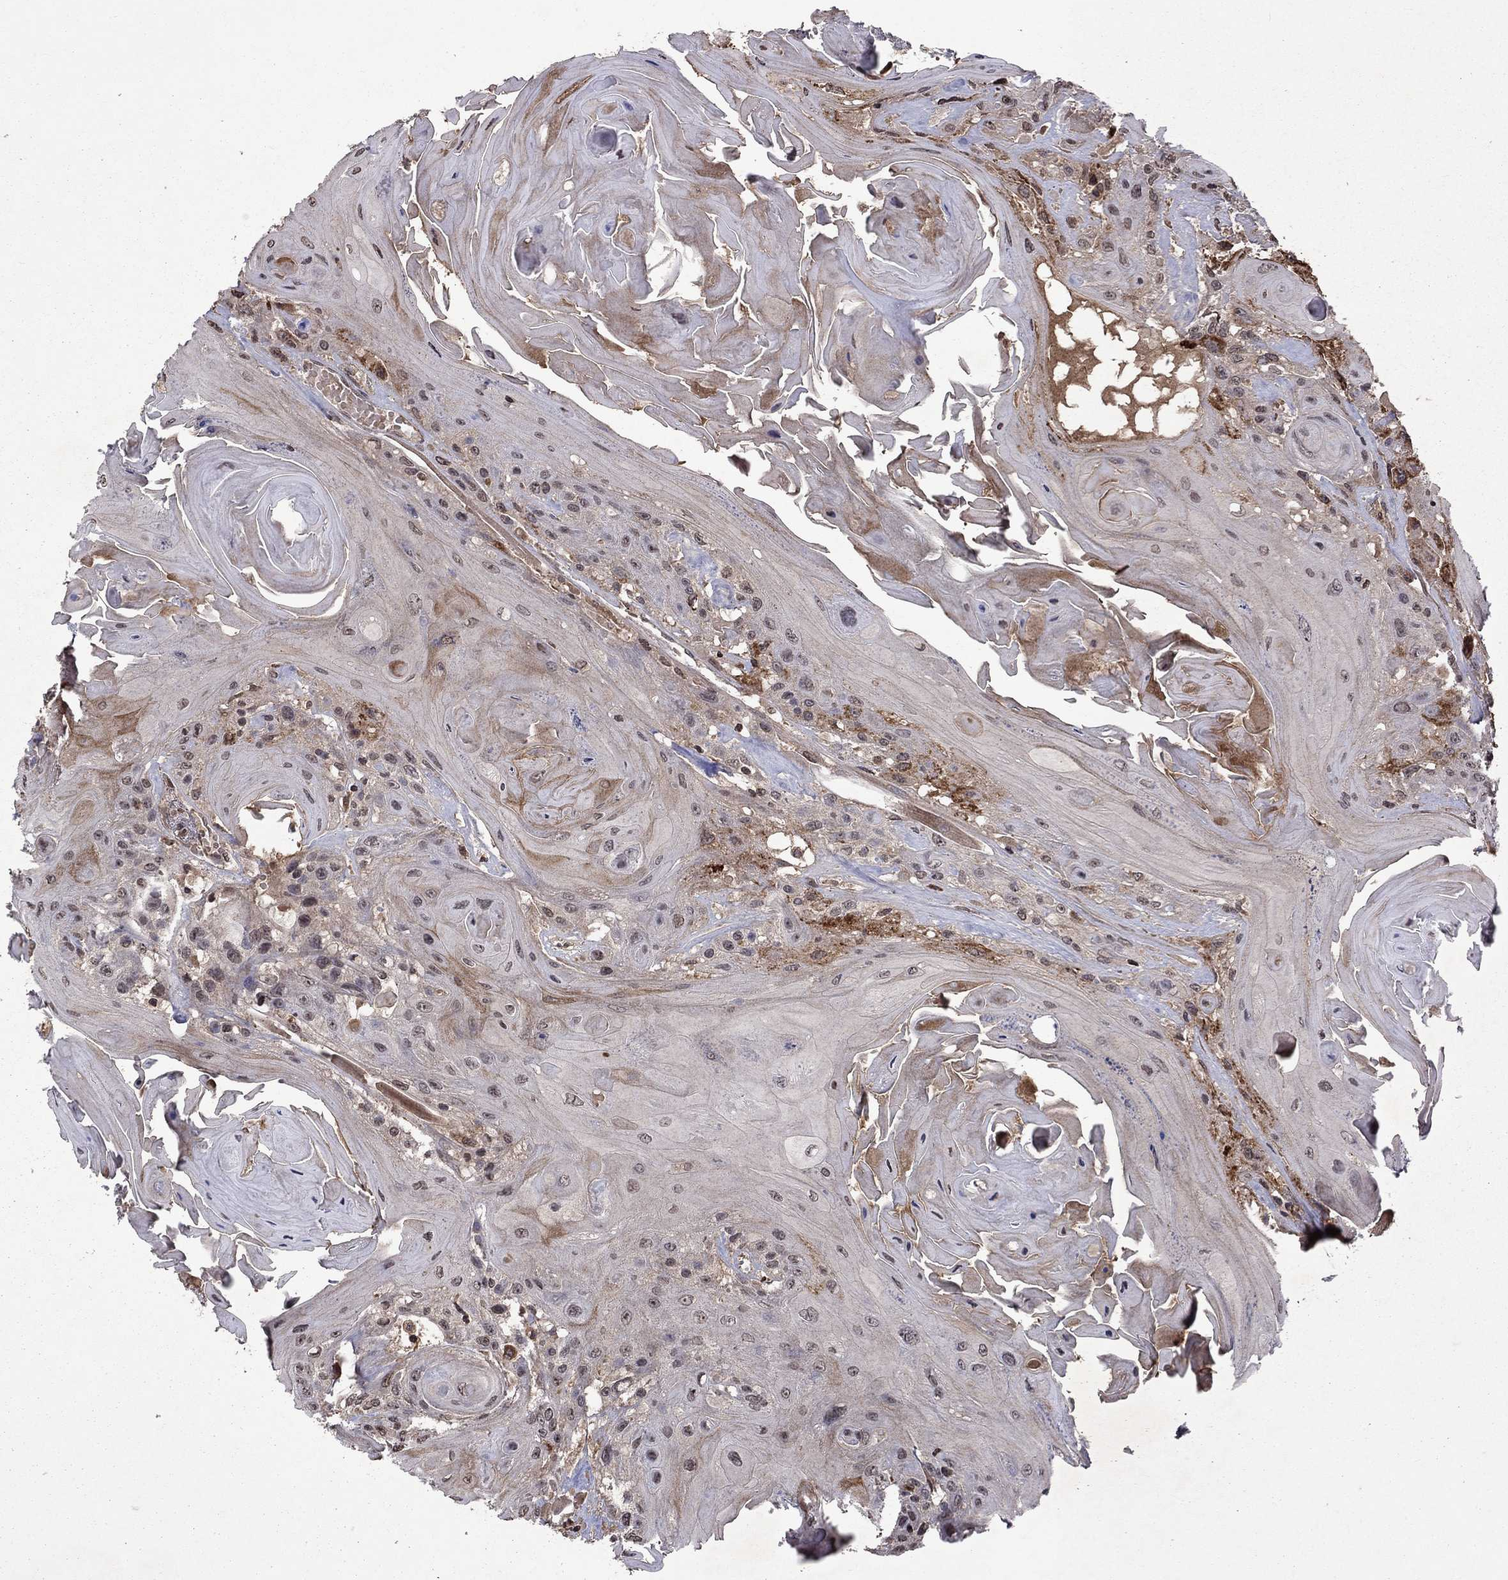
{"staining": {"intensity": "negative", "quantity": "none", "location": "none"}, "tissue": "head and neck cancer", "cell_type": "Tumor cells", "image_type": "cancer", "snomed": [{"axis": "morphology", "description": "Squamous cell carcinoma, NOS"}, {"axis": "topography", "description": "Head-Neck"}], "caption": "Immunohistochemistry histopathology image of human squamous cell carcinoma (head and neck) stained for a protein (brown), which shows no positivity in tumor cells.", "gene": "NLGN1", "patient": {"sex": "female", "age": 59}}